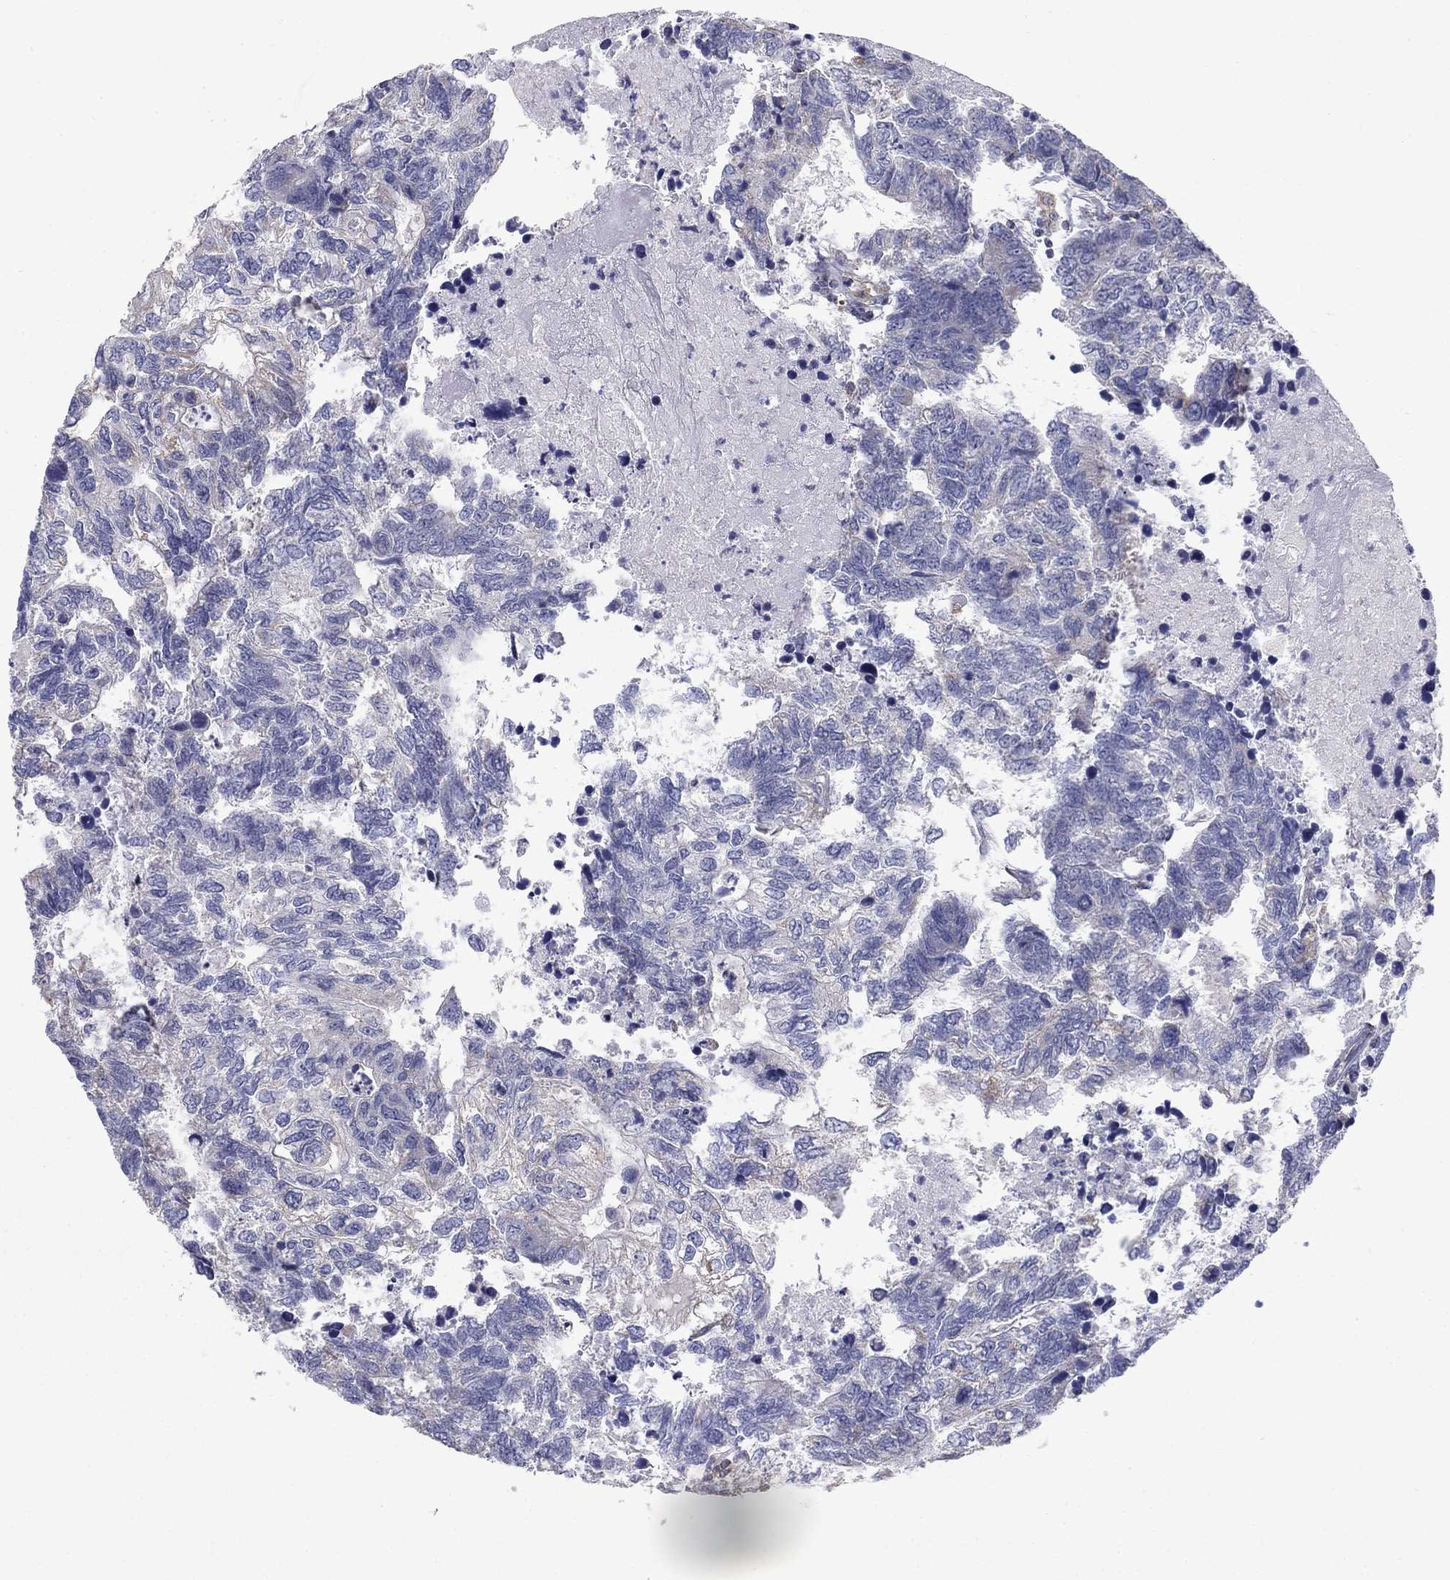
{"staining": {"intensity": "negative", "quantity": "none", "location": "none"}, "tissue": "colorectal cancer", "cell_type": "Tumor cells", "image_type": "cancer", "snomed": [{"axis": "morphology", "description": "Adenocarcinoma, NOS"}, {"axis": "topography", "description": "Colon"}], "caption": "Immunohistochemical staining of adenocarcinoma (colorectal) demonstrates no significant positivity in tumor cells.", "gene": "NME5", "patient": {"sex": "female", "age": 48}}